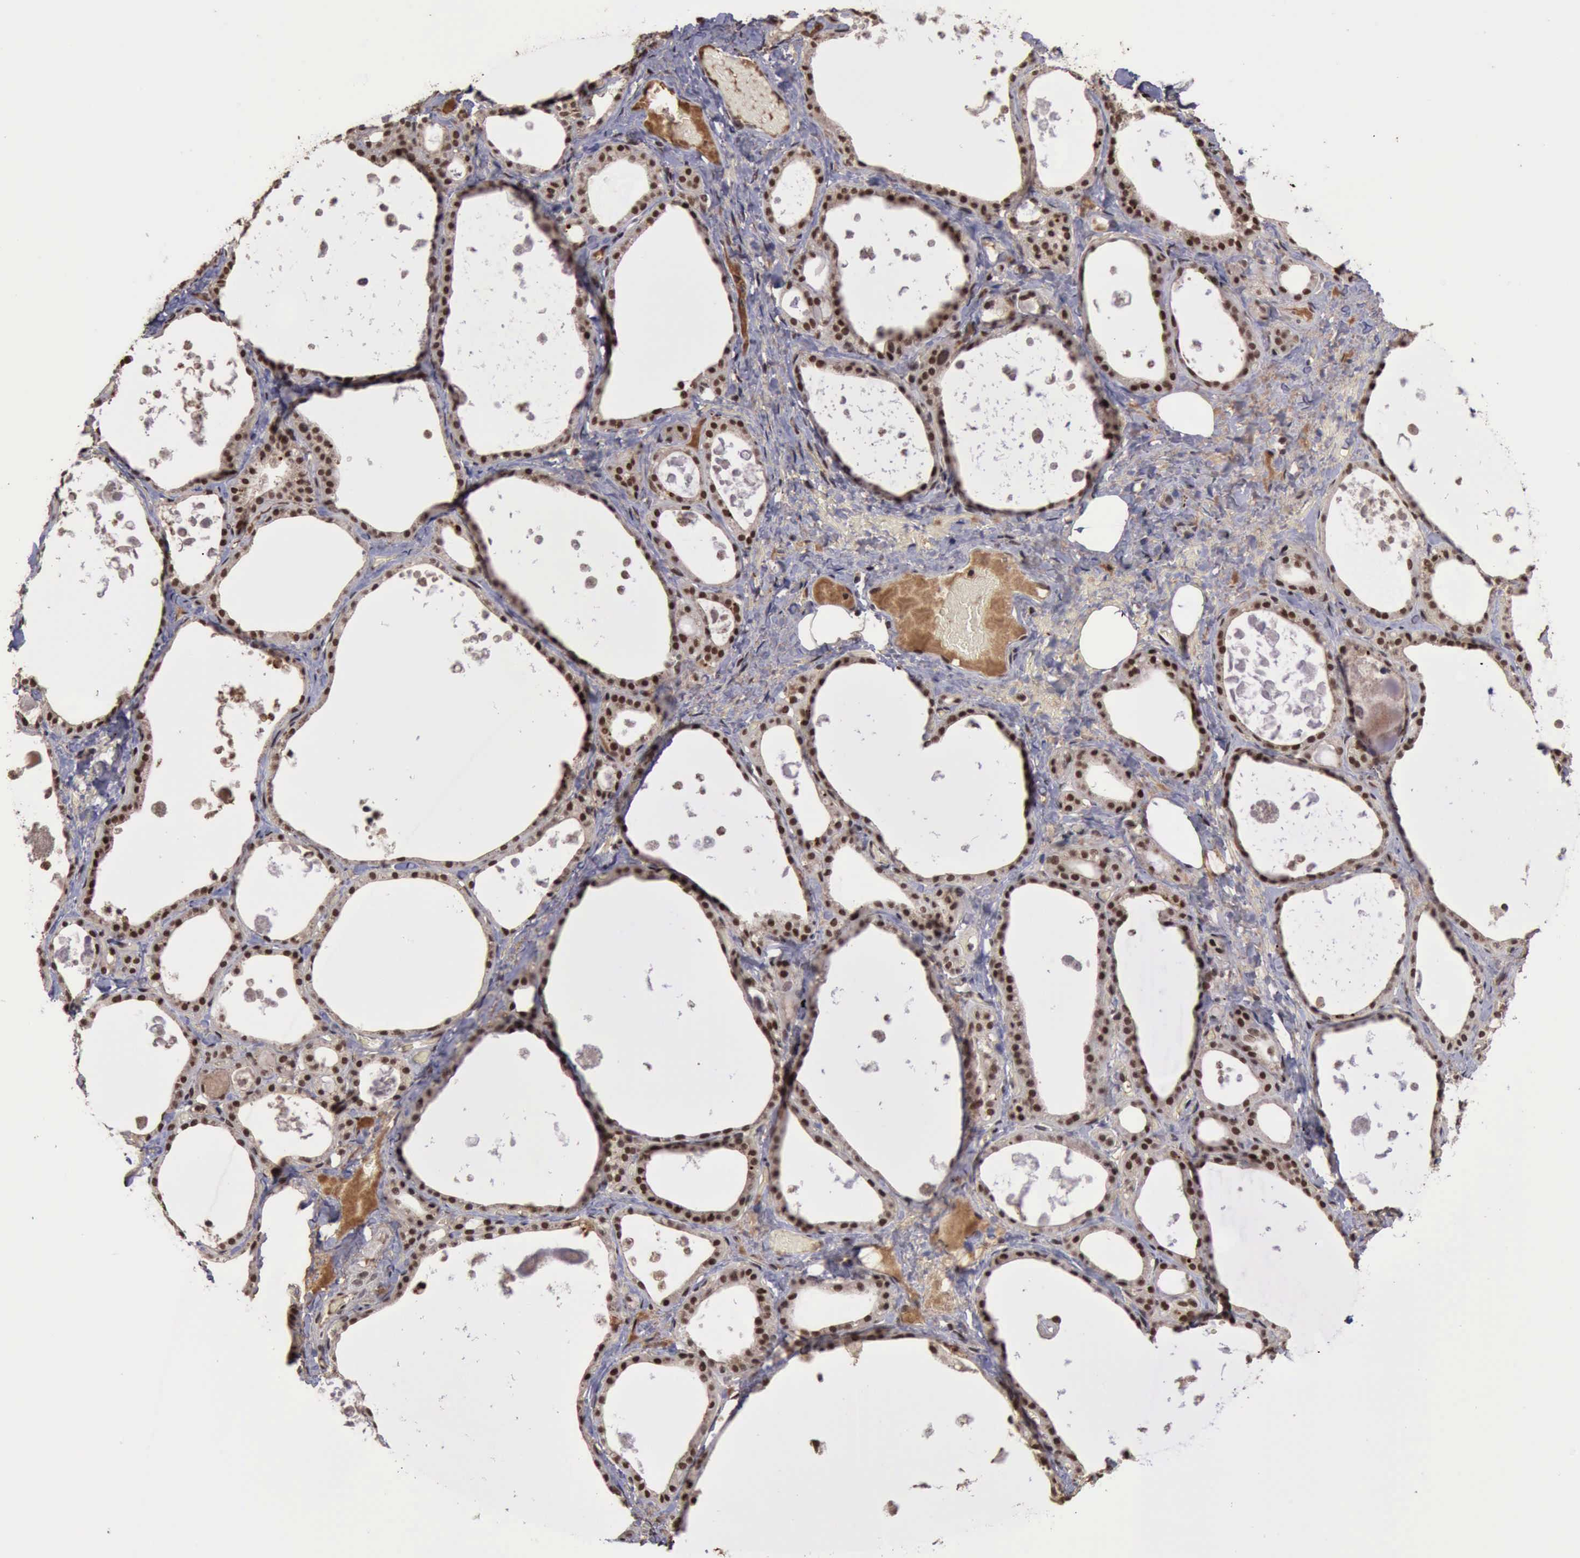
{"staining": {"intensity": "strong", "quantity": ">75%", "location": "nuclear"}, "tissue": "thyroid gland", "cell_type": "Glandular cells", "image_type": "normal", "snomed": [{"axis": "morphology", "description": "Normal tissue, NOS"}, {"axis": "topography", "description": "Thyroid gland"}], "caption": "This micrograph displays IHC staining of normal human thyroid gland, with high strong nuclear positivity in approximately >75% of glandular cells.", "gene": "TRMT2A", "patient": {"sex": "male", "age": 61}}